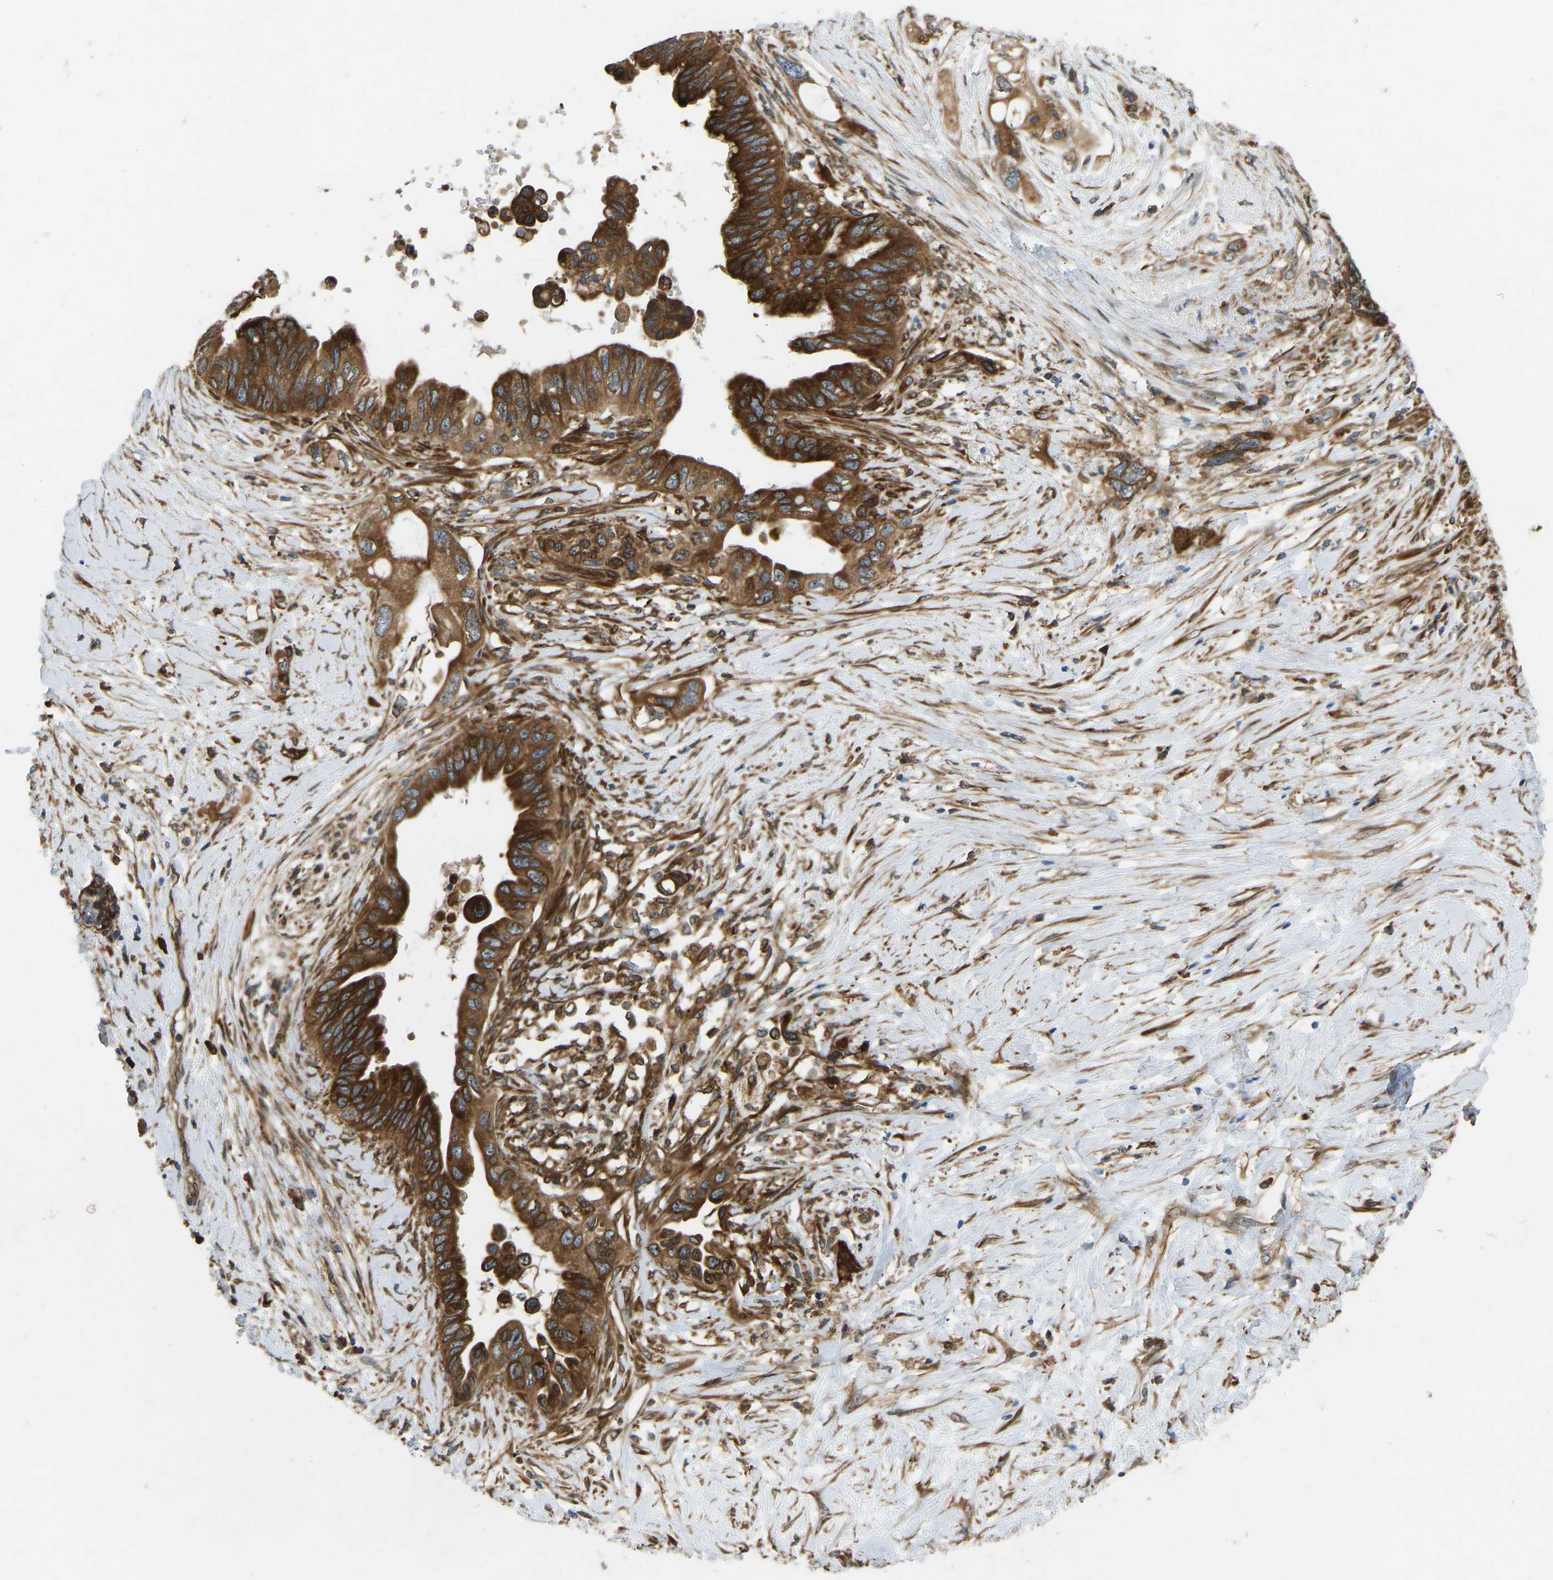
{"staining": {"intensity": "strong", "quantity": ">75%", "location": "cytoplasmic/membranous"}, "tissue": "pancreatic cancer", "cell_type": "Tumor cells", "image_type": "cancer", "snomed": [{"axis": "morphology", "description": "Adenocarcinoma, NOS"}, {"axis": "topography", "description": "Pancreas"}], "caption": "Protein staining of adenocarcinoma (pancreatic) tissue displays strong cytoplasmic/membranous expression in approximately >75% of tumor cells.", "gene": "OS9", "patient": {"sex": "female", "age": 56}}